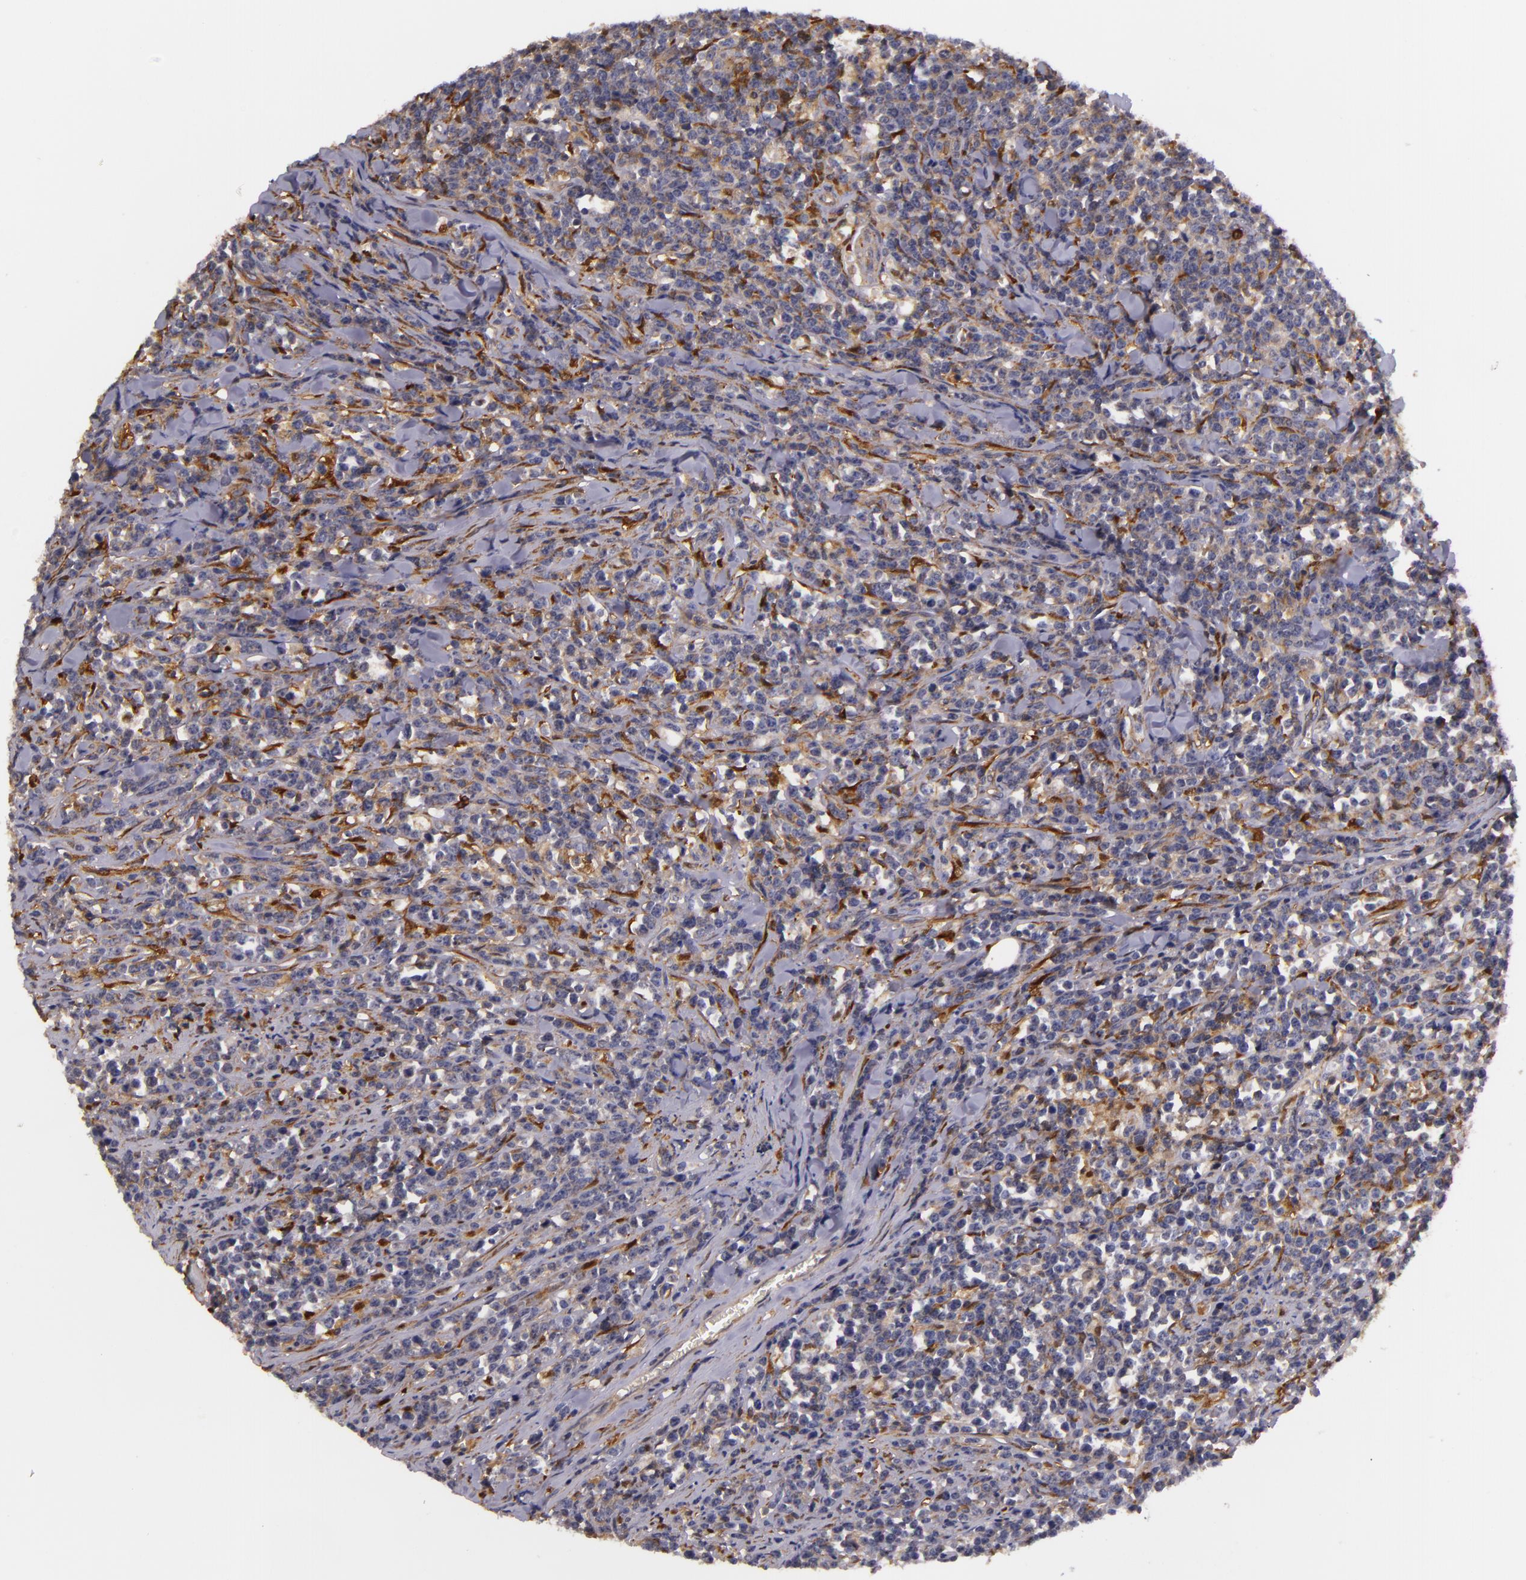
{"staining": {"intensity": "weak", "quantity": ">75%", "location": "cytoplasmic/membranous"}, "tissue": "lymphoma", "cell_type": "Tumor cells", "image_type": "cancer", "snomed": [{"axis": "morphology", "description": "Malignant lymphoma, non-Hodgkin's type, High grade"}, {"axis": "topography", "description": "Small intestine"}, {"axis": "topography", "description": "Colon"}], "caption": "Weak cytoplasmic/membranous protein staining is present in approximately >75% of tumor cells in malignant lymphoma, non-Hodgkin's type (high-grade).", "gene": "TOM1", "patient": {"sex": "male", "age": 8}}